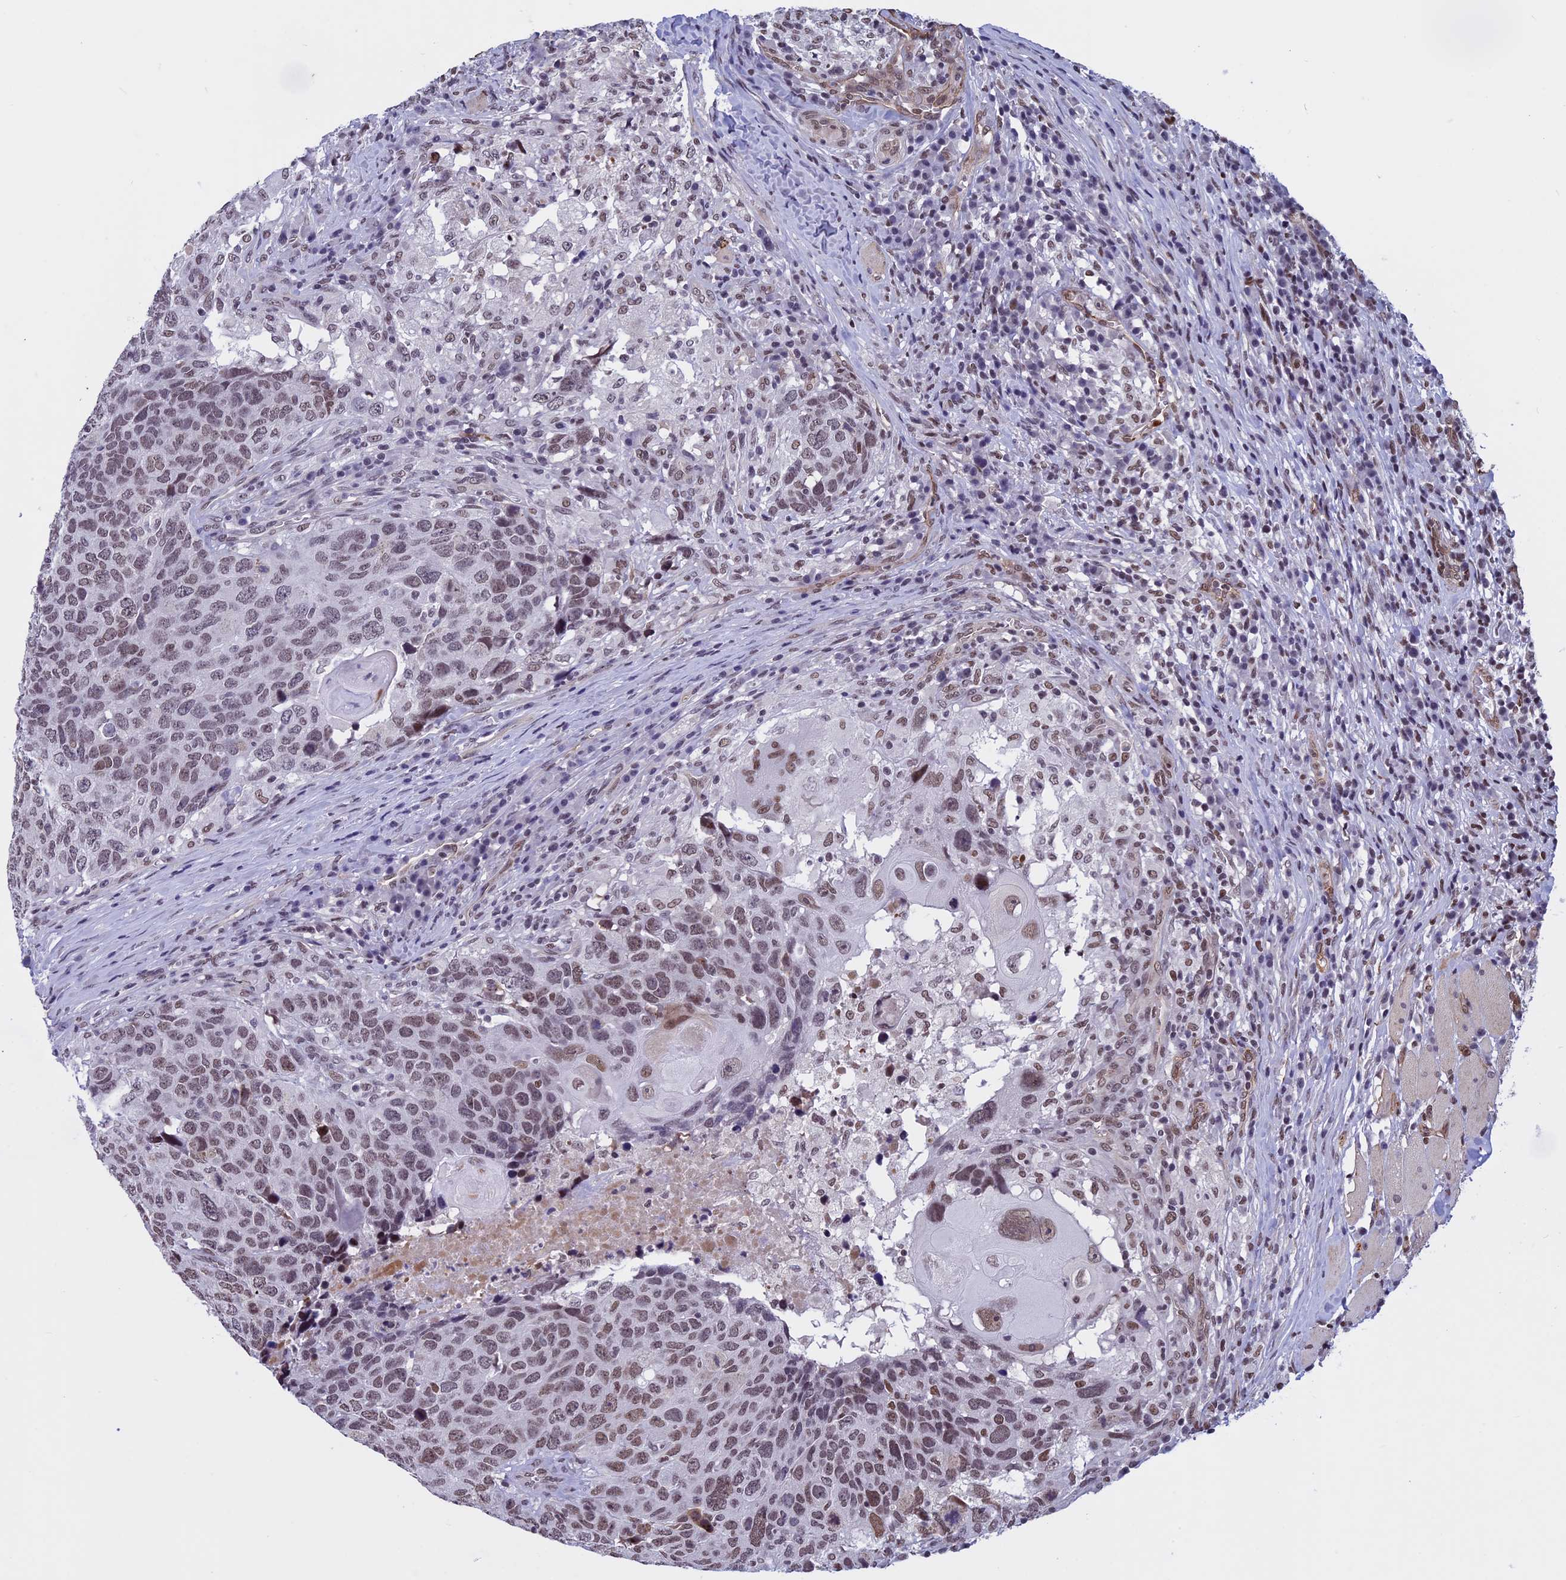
{"staining": {"intensity": "moderate", "quantity": ">75%", "location": "nuclear"}, "tissue": "head and neck cancer", "cell_type": "Tumor cells", "image_type": "cancer", "snomed": [{"axis": "morphology", "description": "Squamous cell carcinoma, NOS"}, {"axis": "topography", "description": "Head-Neck"}], "caption": "Protein expression analysis of human squamous cell carcinoma (head and neck) reveals moderate nuclear expression in approximately >75% of tumor cells.", "gene": "NIPBL", "patient": {"sex": "male", "age": 66}}